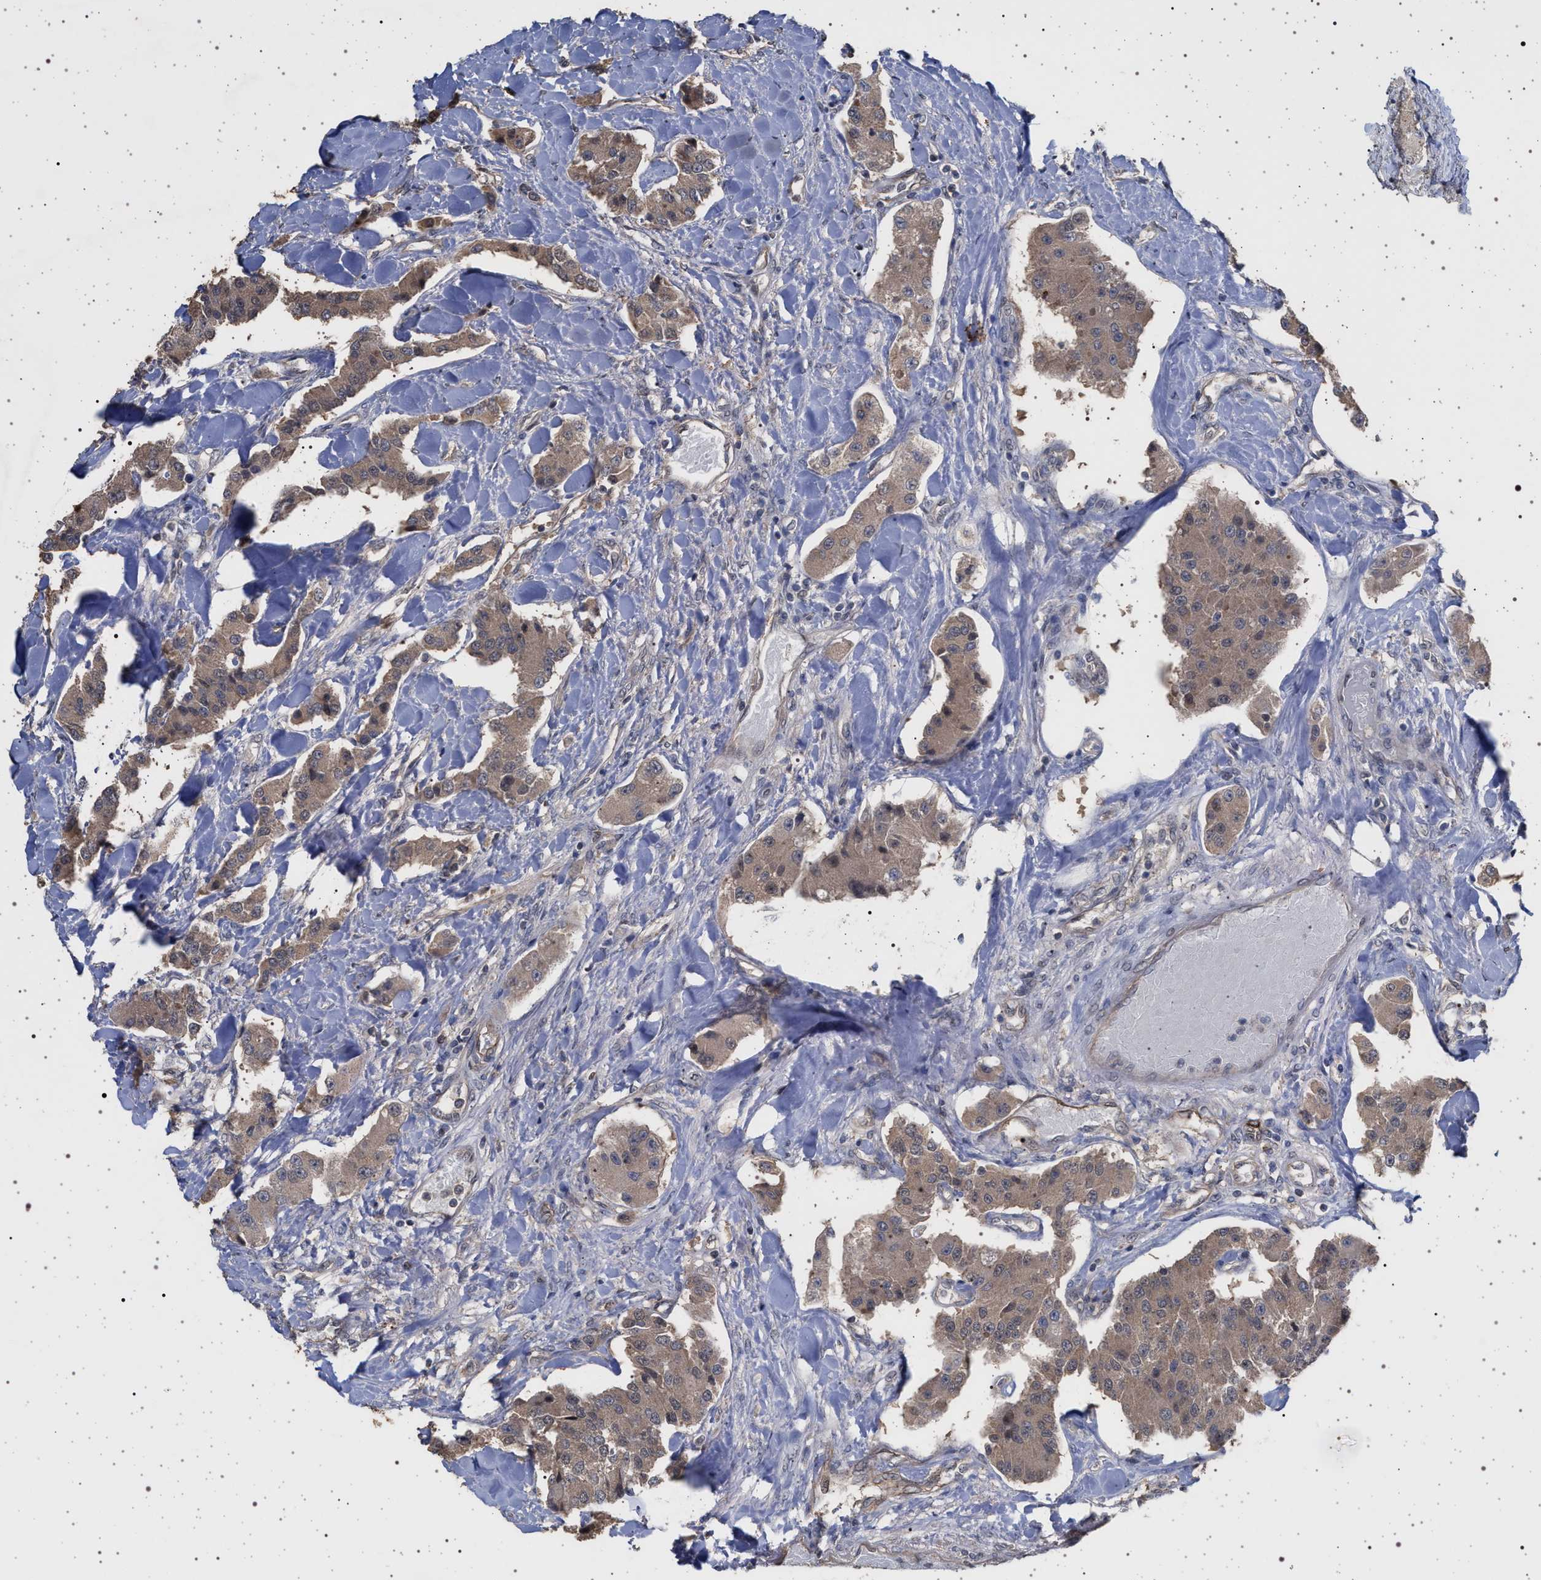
{"staining": {"intensity": "weak", "quantity": ">75%", "location": "cytoplasmic/membranous"}, "tissue": "carcinoid", "cell_type": "Tumor cells", "image_type": "cancer", "snomed": [{"axis": "morphology", "description": "Carcinoid, malignant, NOS"}, {"axis": "topography", "description": "Pancreas"}], "caption": "An IHC micrograph of tumor tissue is shown. Protein staining in brown shows weak cytoplasmic/membranous positivity in malignant carcinoid within tumor cells.", "gene": "IFT20", "patient": {"sex": "male", "age": 41}}